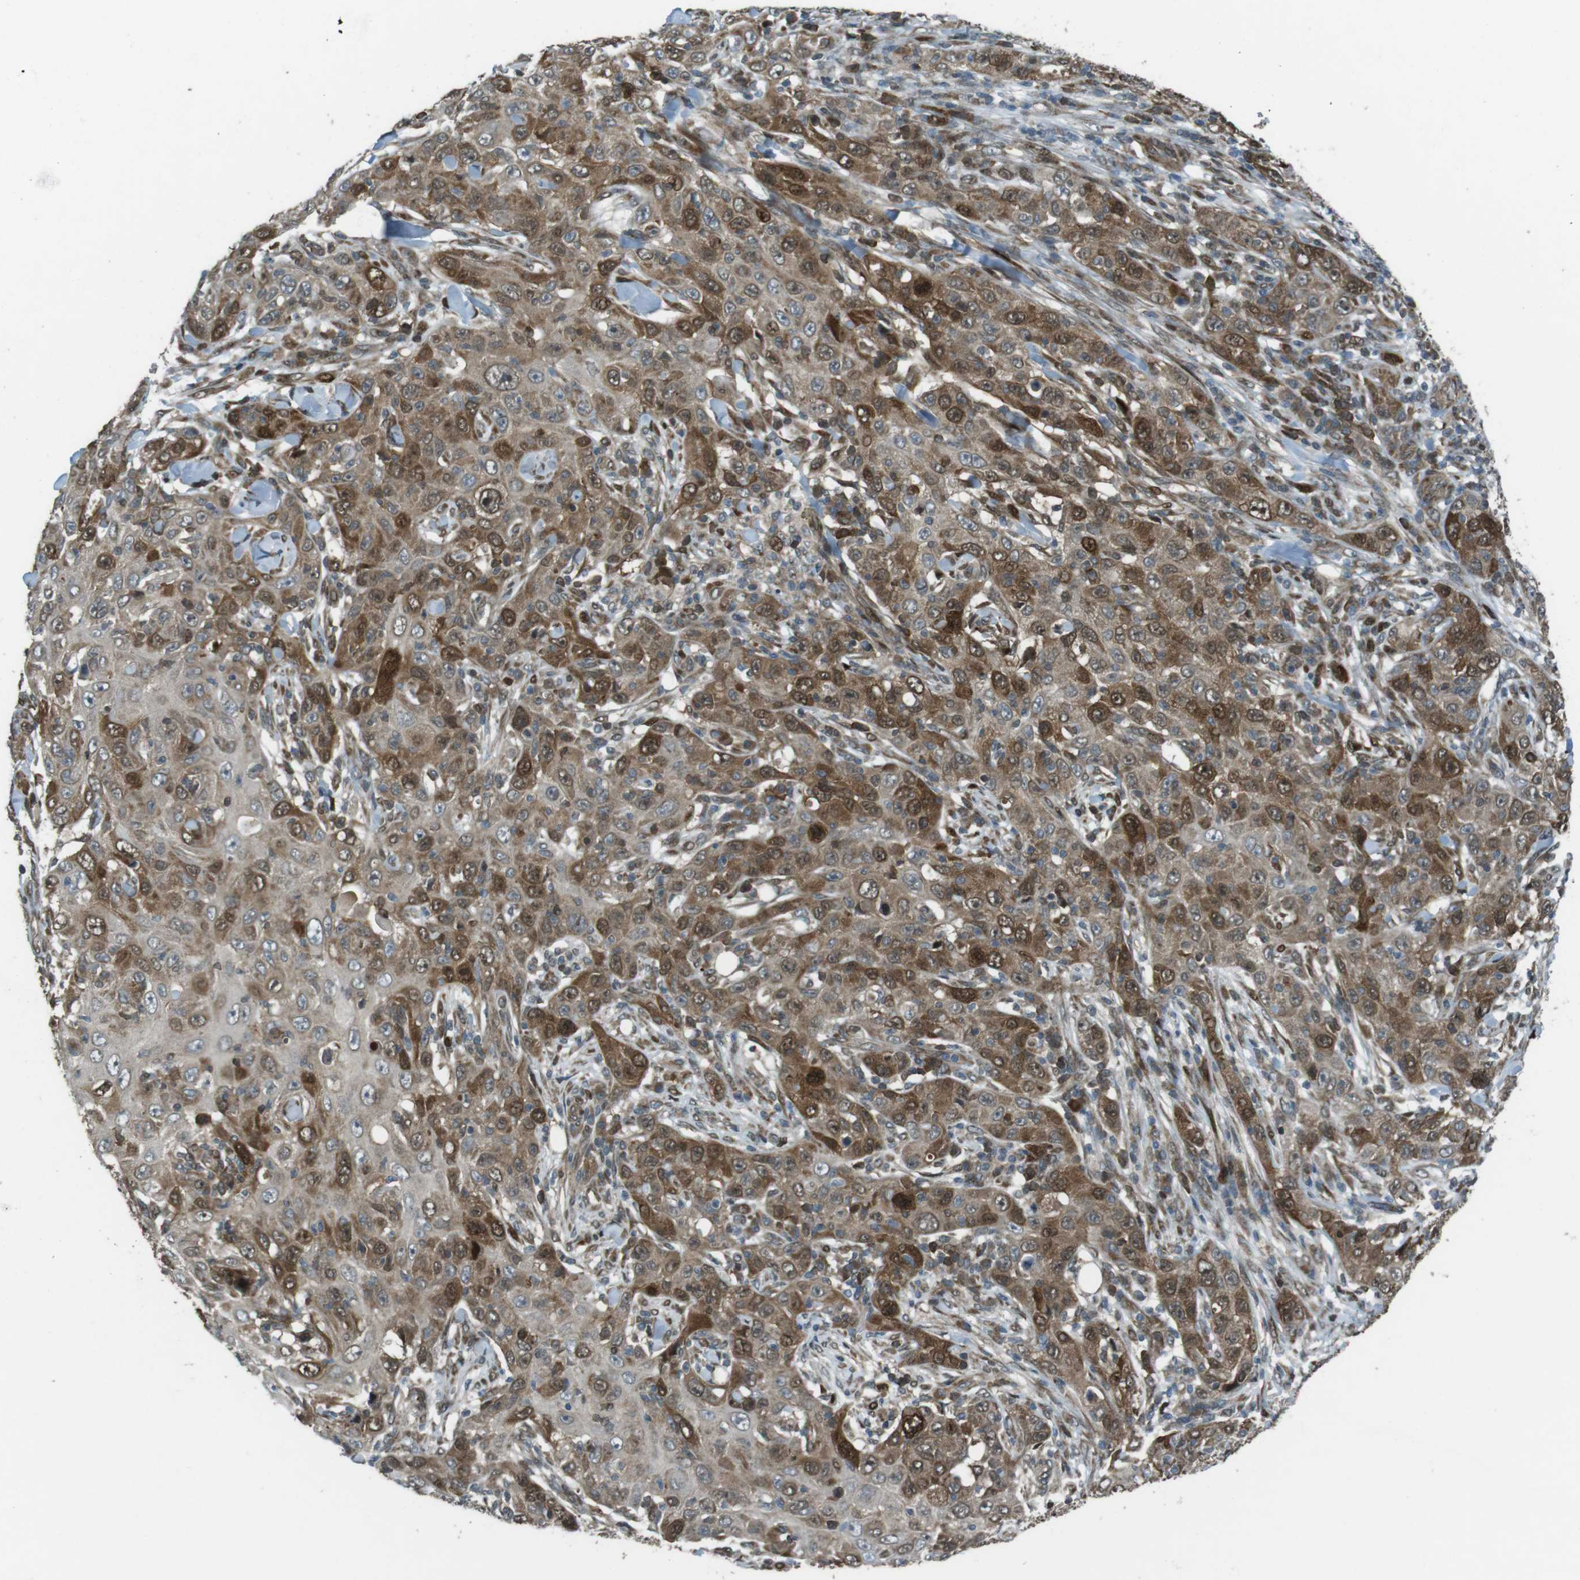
{"staining": {"intensity": "moderate", "quantity": ">75%", "location": "cytoplasmic/membranous,nuclear"}, "tissue": "skin cancer", "cell_type": "Tumor cells", "image_type": "cancer", "snomed": [{"axis": "morphology", "description": "Squamous cell carcinoma, NOS"}, {"axis": "topography", "description": "Skin"}], "caption": "An image of skin cancer (squamous cell carcinoma) stained for a protein displays moderate cytoplasmic/membranous and nuclear brown staining in tumor cells. (DAB = brown stain, brightfield microscopy at high magnification).", "gene": "ZNF330", "patient": {"sex": "female", "age": 88}}